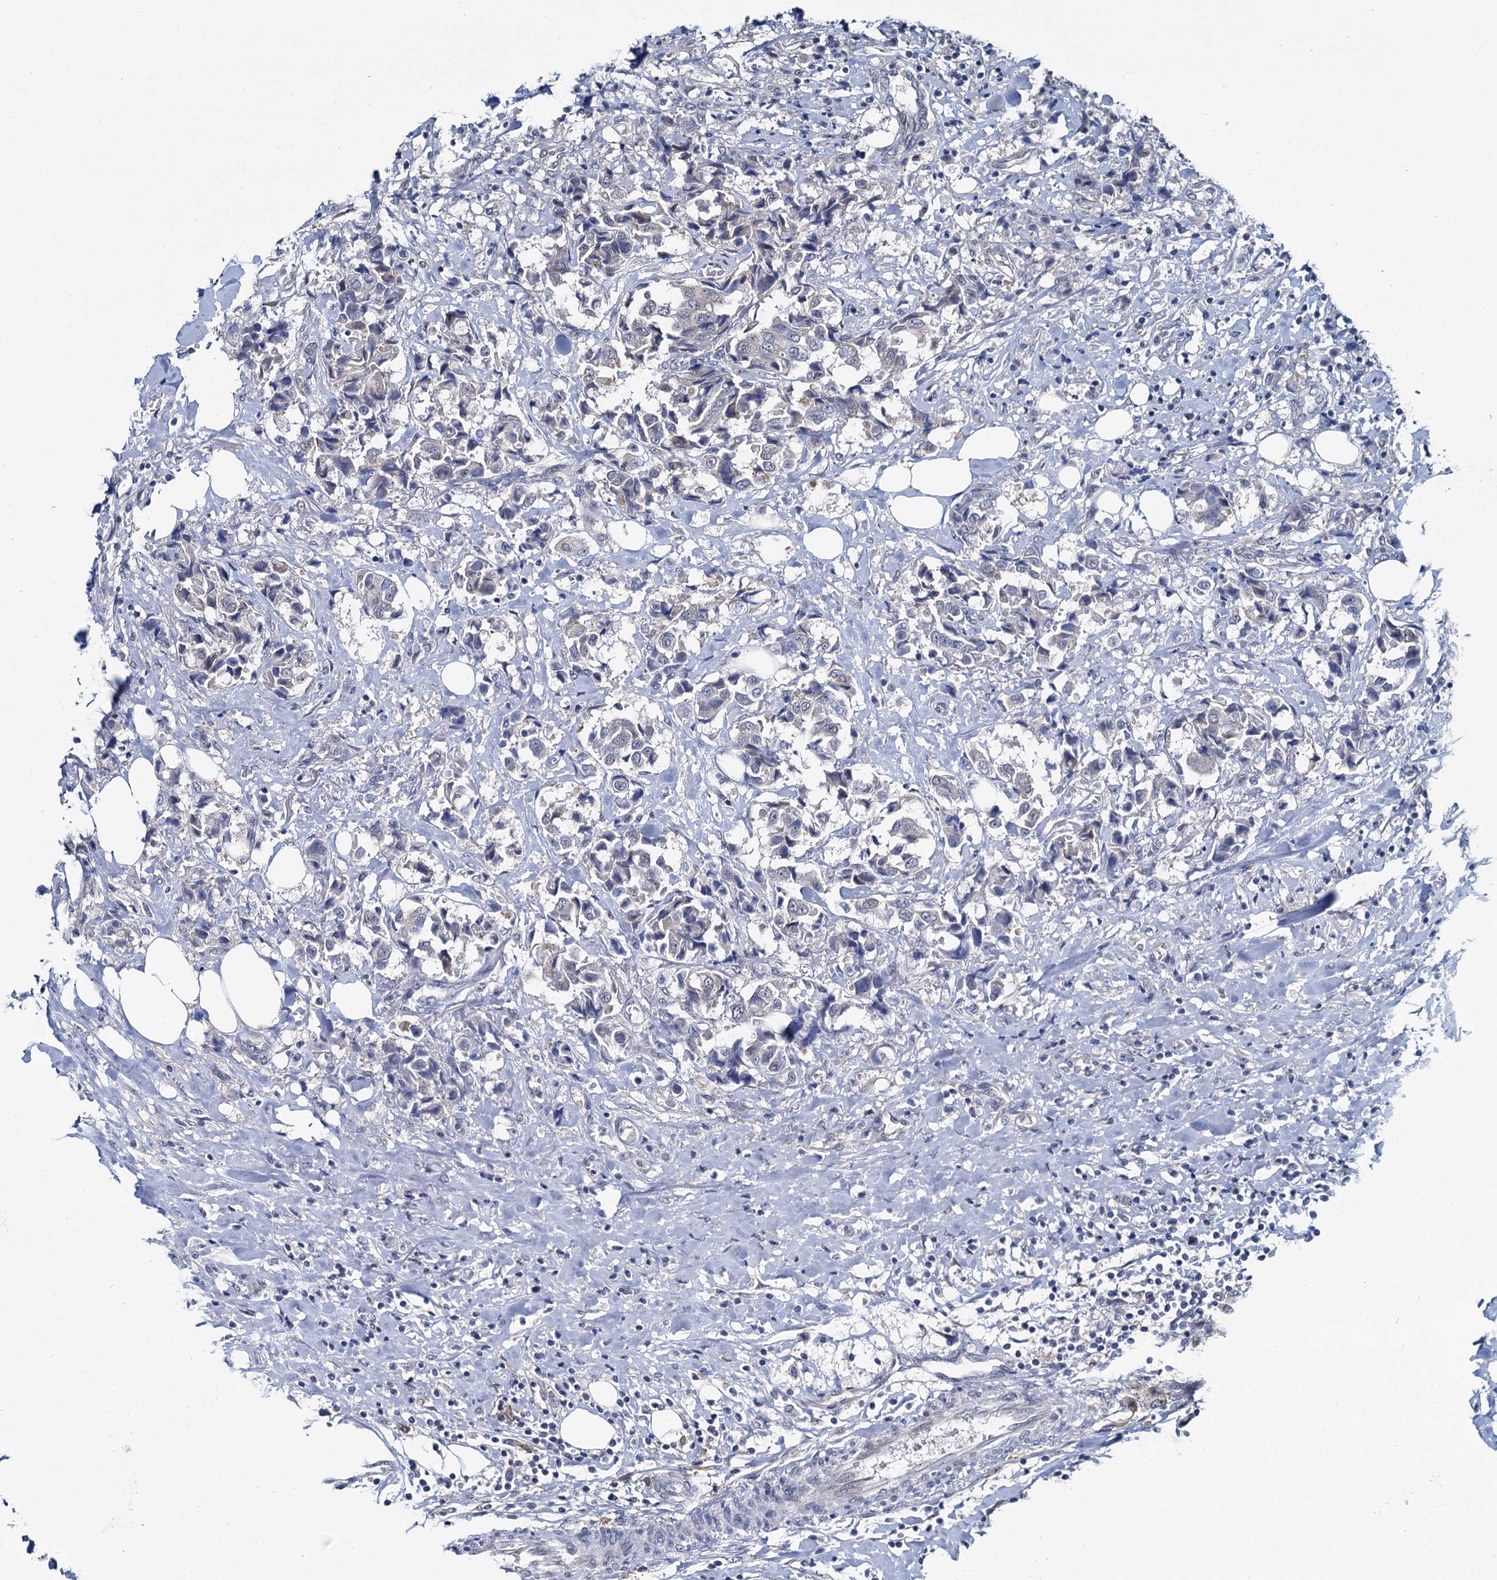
{"staining": {"intensity": "negative", "quantity": "none", "location": "none"}, "tissue": "breast cancer", "cell_type": "Tumor cells", "image_type": "cancer", "snomed": [{"axis": "morphology", "description": "Duct carcinoma"}, {"axis": "topography", "description": "Breast"}], "caption": "High power microscopy histopathology image of an immunohistochemistry image of breast invasive ductal carcinoma, revealing no significant positivity in tumor cells. Brightfield microscopy of IHC stained with DAB (brown) and hematoxylin (blue), captured at high magnification.", "gene": "MIOX", "patient": {"sex": "female", "age": 80}}